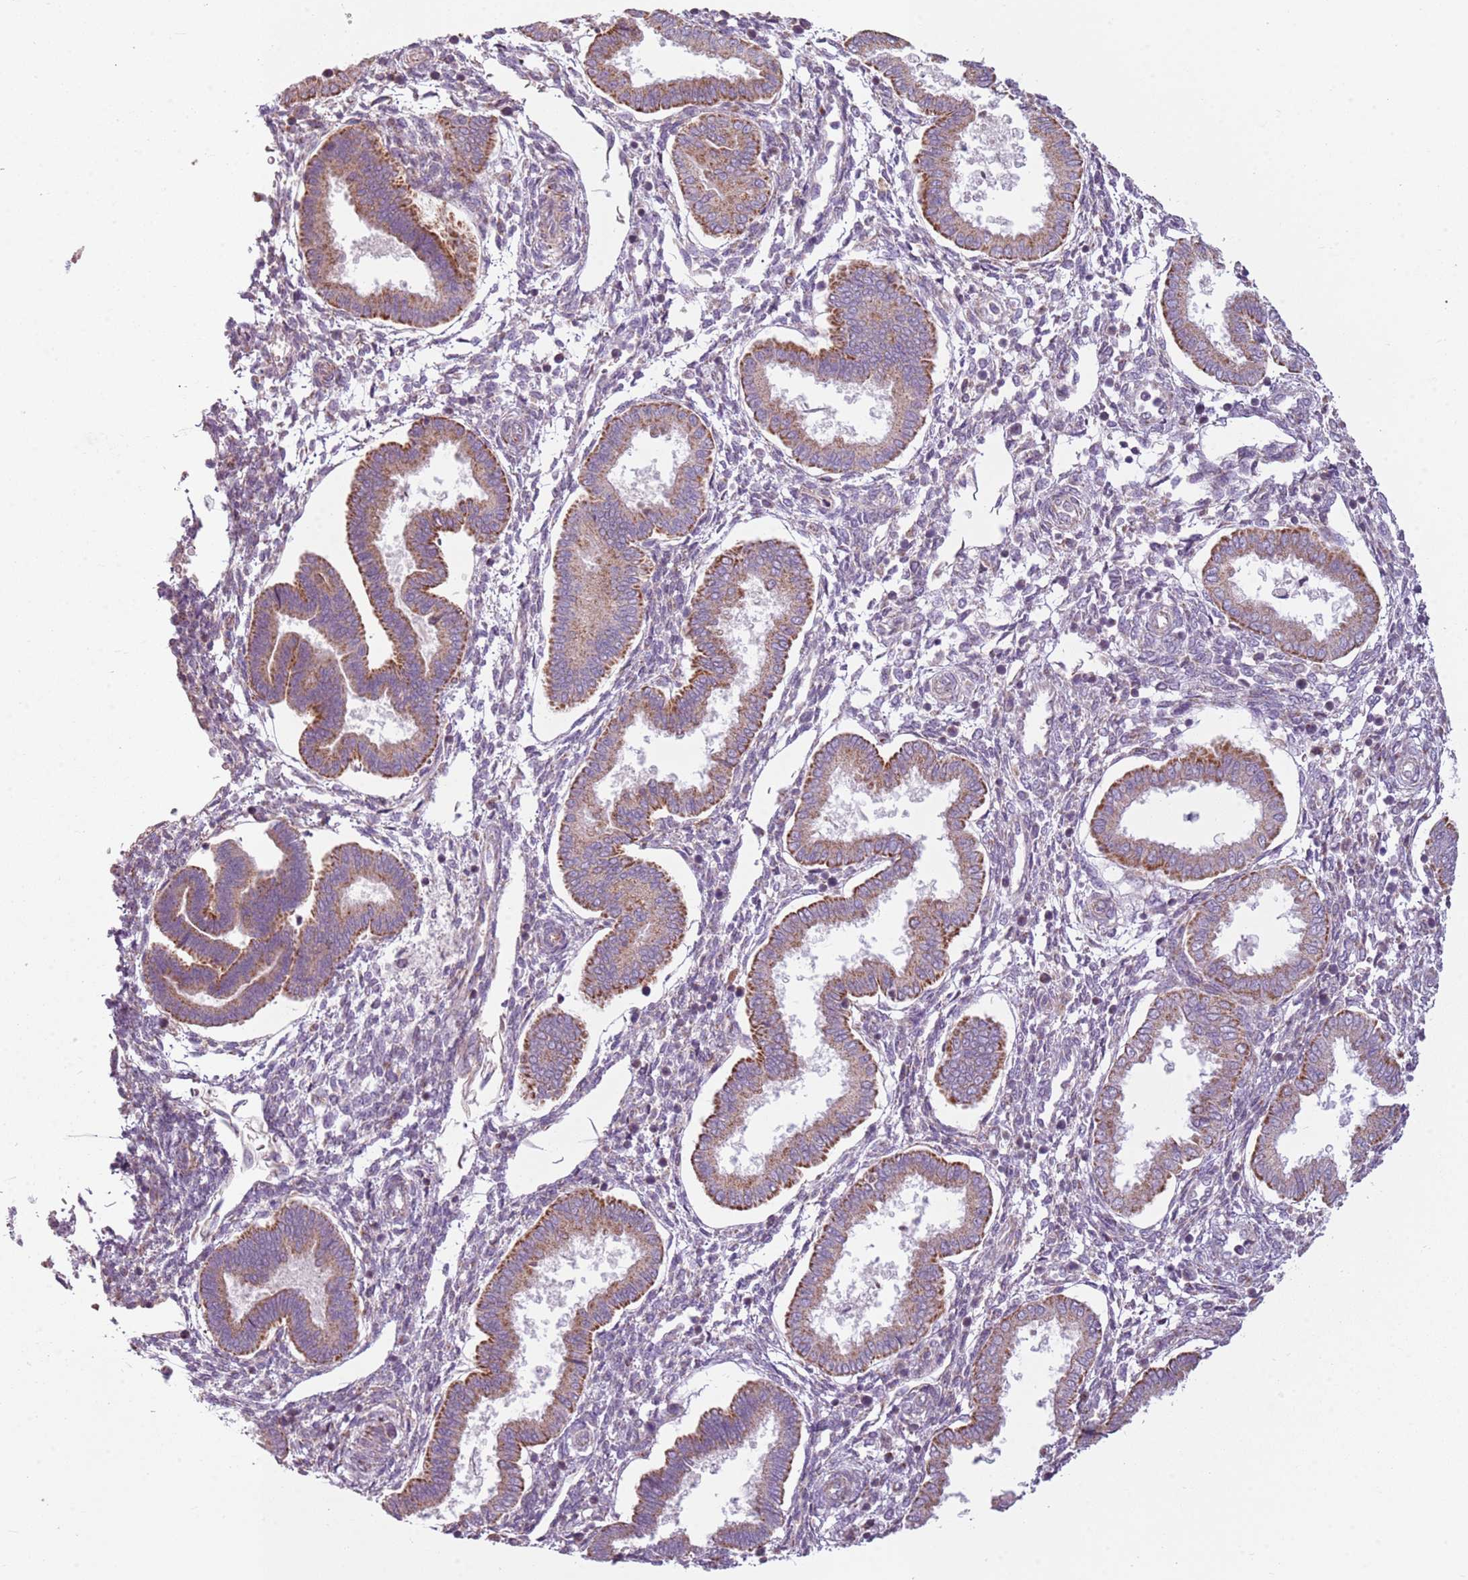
{"staining": {"intensity": "negative", "quantity": "none", "location": "none"}, "tissue": "endometrium", "cell_type": "Cells in endometrial stroma", "image_type": "normal", "snomed": [{"axis": "morphology", "description": "Normal tissue, NOS"}, {"axis": "topography", "description": "Endometrium"}], "caption": "The immunohistochemistry (IHC) histopathology image has no significant expression in cells in endometrial stroma of endometrium. Brightfield microscopy of immunohistochemistry stained with DAB (brown) and hematoxylin (blue), captured at high magnification.", "gene": "ZNF530", "patient": {"sex": "female", "age": 24}}